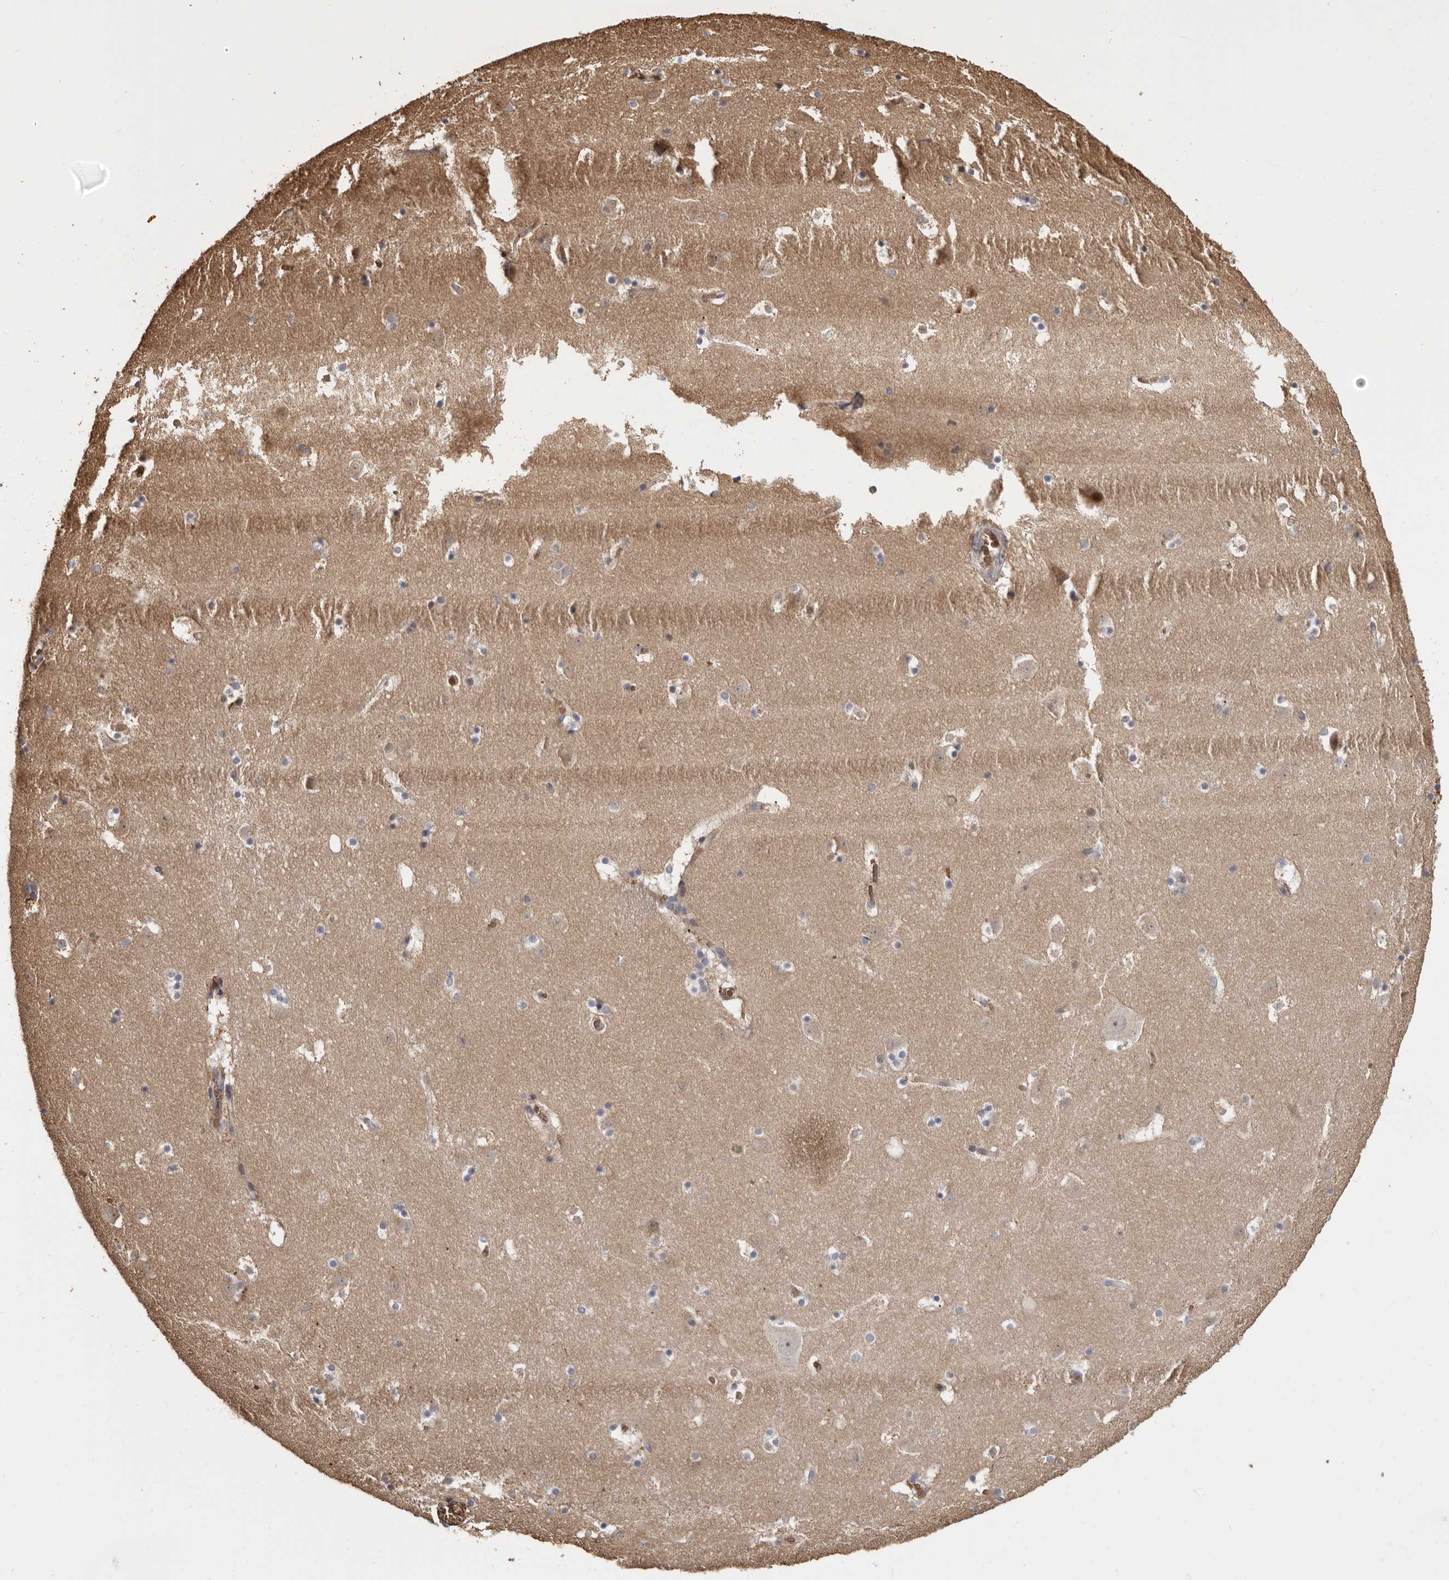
{"staining": {"intensity": "moderate", "quantity": "<25%", "location": "cytoplasmic/membranous"}, "tissue": "caudate", "cell_type": "Glial cells", "image_type": "normal", "snomed": [{"axis": "morphology", "description": "Normal tissue, NOS"}, {"axis": "topography", "description": "Lateral ventricle wall"}], "caption": "Unremarkable caudate displays moderate cytoplasmic/membranous staining in about <25% of glial cells, visualized by immunohistochemistry.", "gene": "ENTREP1", "patient": {"sex": "male", "age": 45}}